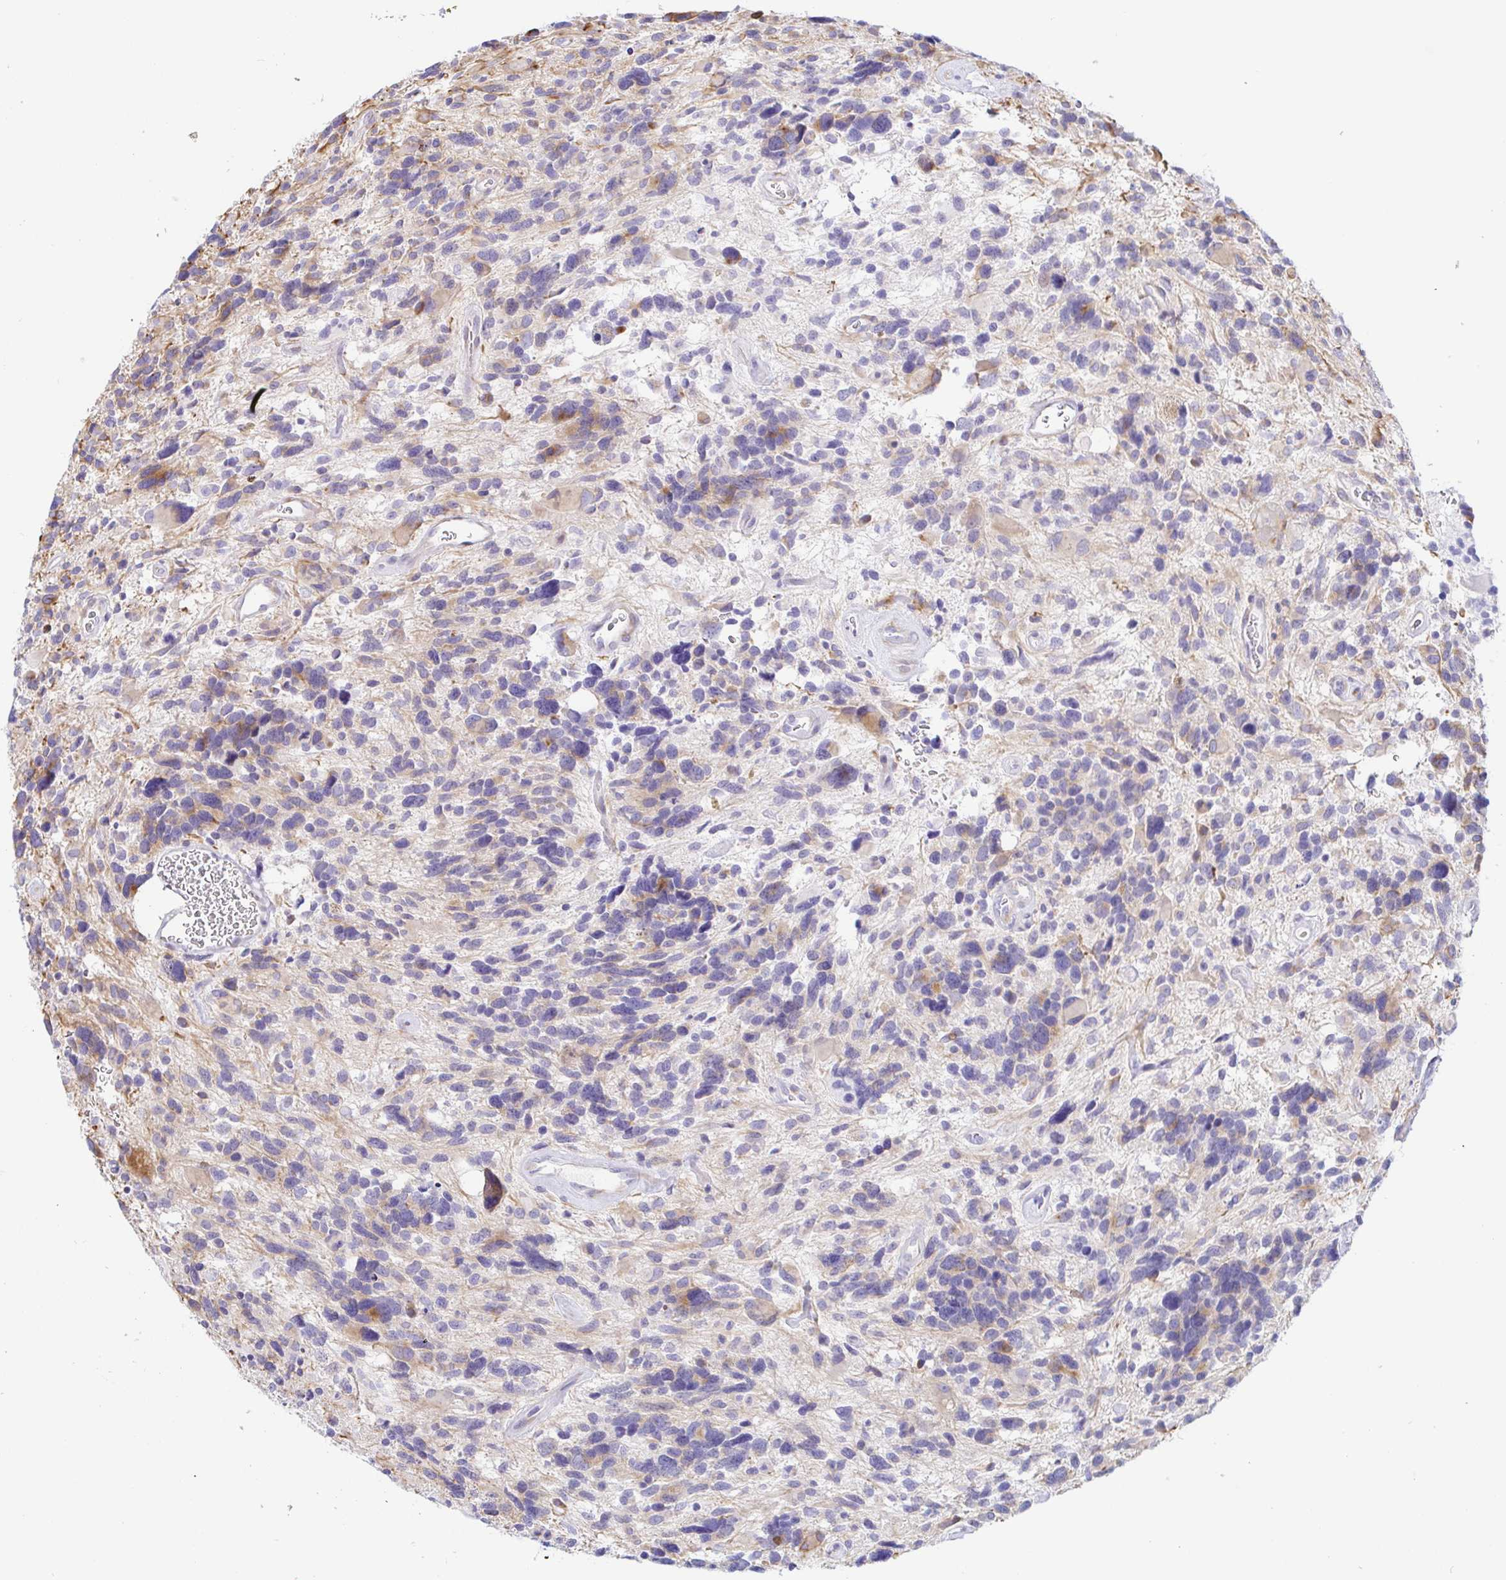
{"staining": {"intensity": "weak", "quantity": "<25%", "location": "cytoplasmic/membranous"}, "tissue": "glioma", "cell_type": "Tumor cells", "image_type": "cancer", "snomed": [{"axis": "morphology", "description": "Glioma, malignant, High grade"}, {"axis": "topography", "description": "Brain"}], "caption": "Tumor cells are negative for brown protein staining in glioma.", "gene": "PINLYP", "patient": {"sex": "male", "age": 49}}